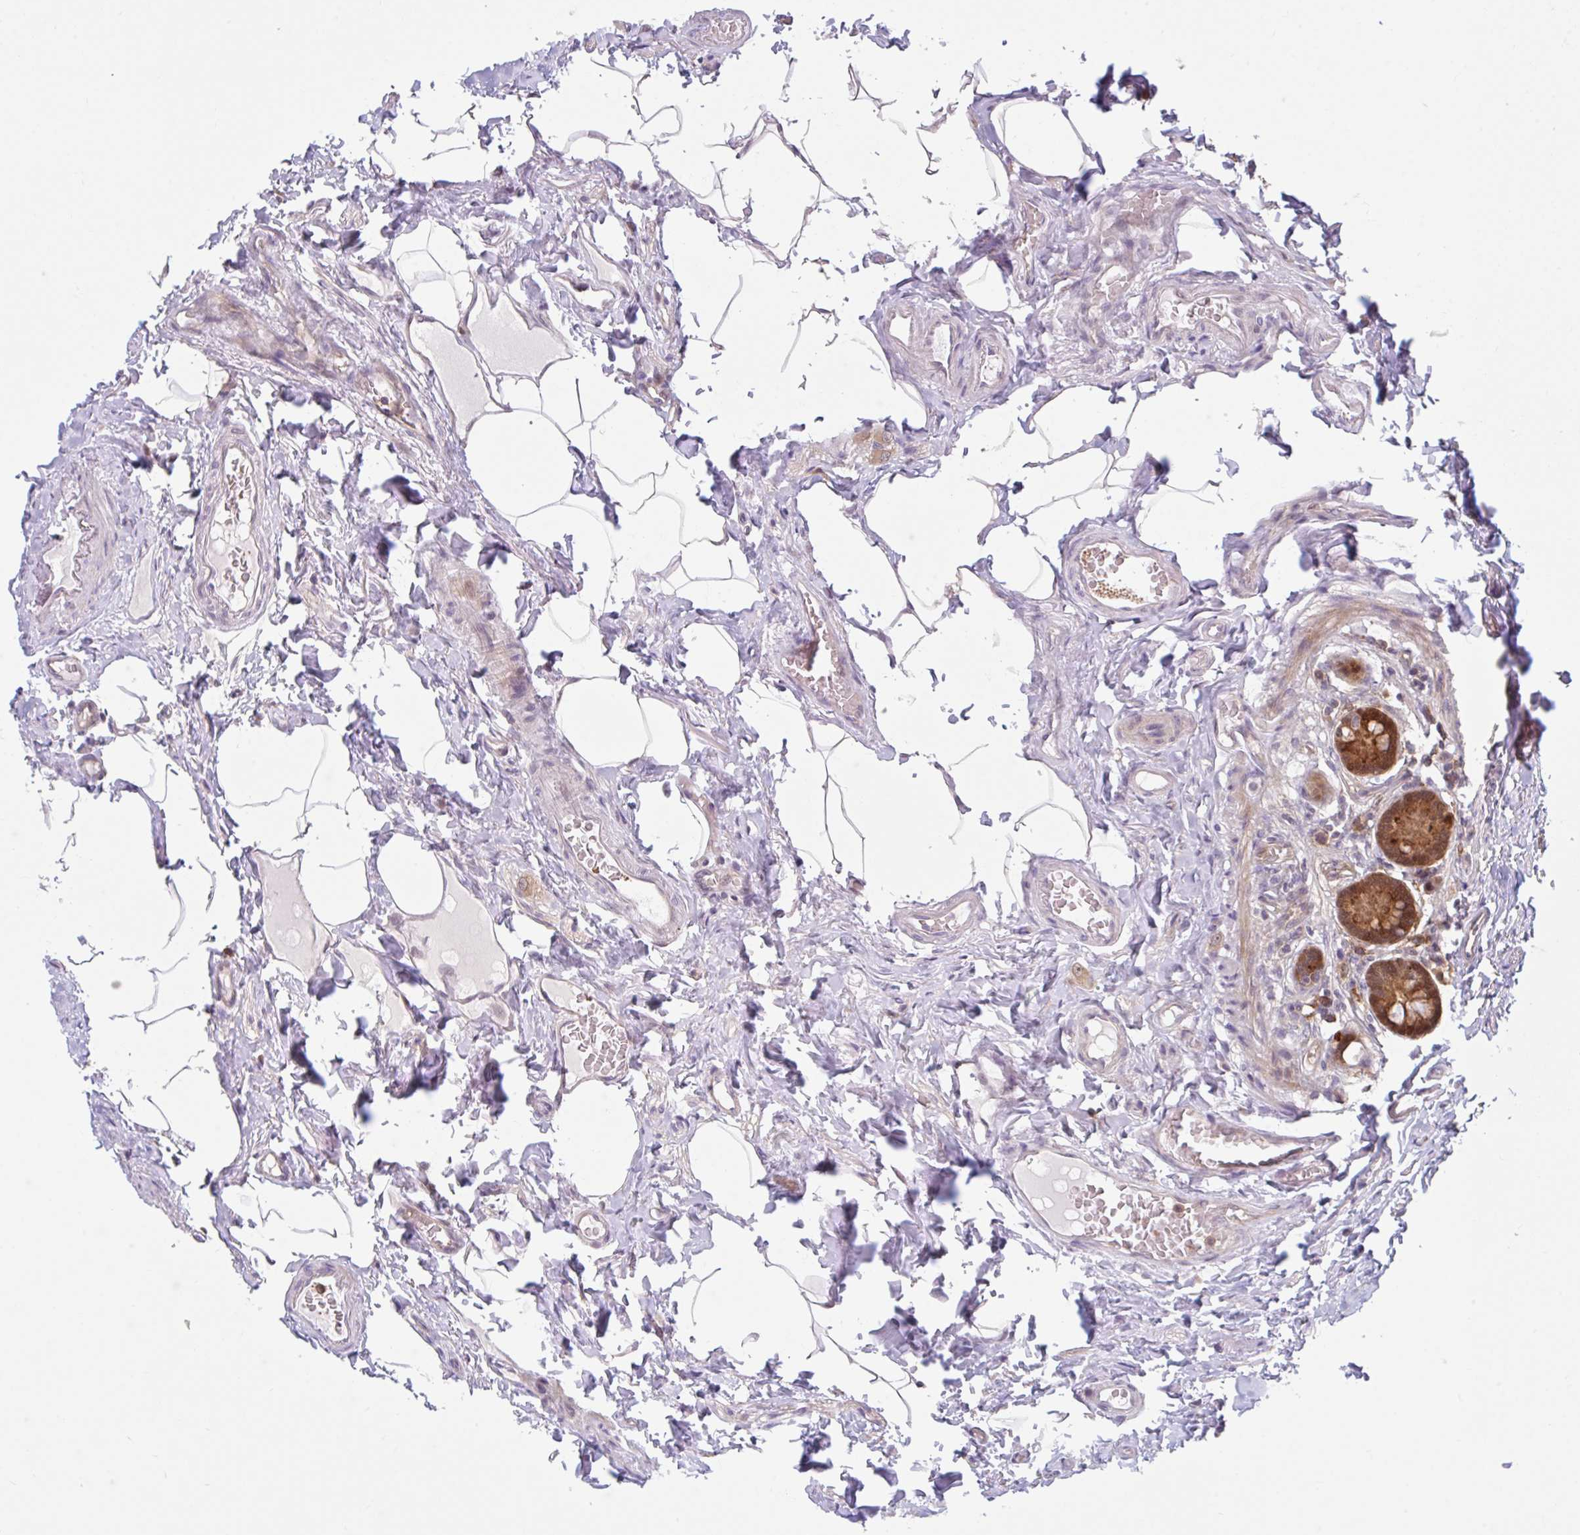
{"staining": {"intensity": "strong", "quantity": ">75%", "location": "cytoplasmic/membranous,nuclear"}, "tissue": "small intestine", "cell_type": "Glandular cells", "image_type": "normal", "snomed": [{"axis": "morphology", "description": "Normal tissue, NOS"}, {"axis": "topography", "description": "Small intestine"}], "caption": "Protein analysis of unremarkable small intestine shows strong cytoplasmic/membranous,nuclear expression in approximately >75% of glandular cells.", "gene": "HMBS", "patient": {"sex": "female", "age": 64}}